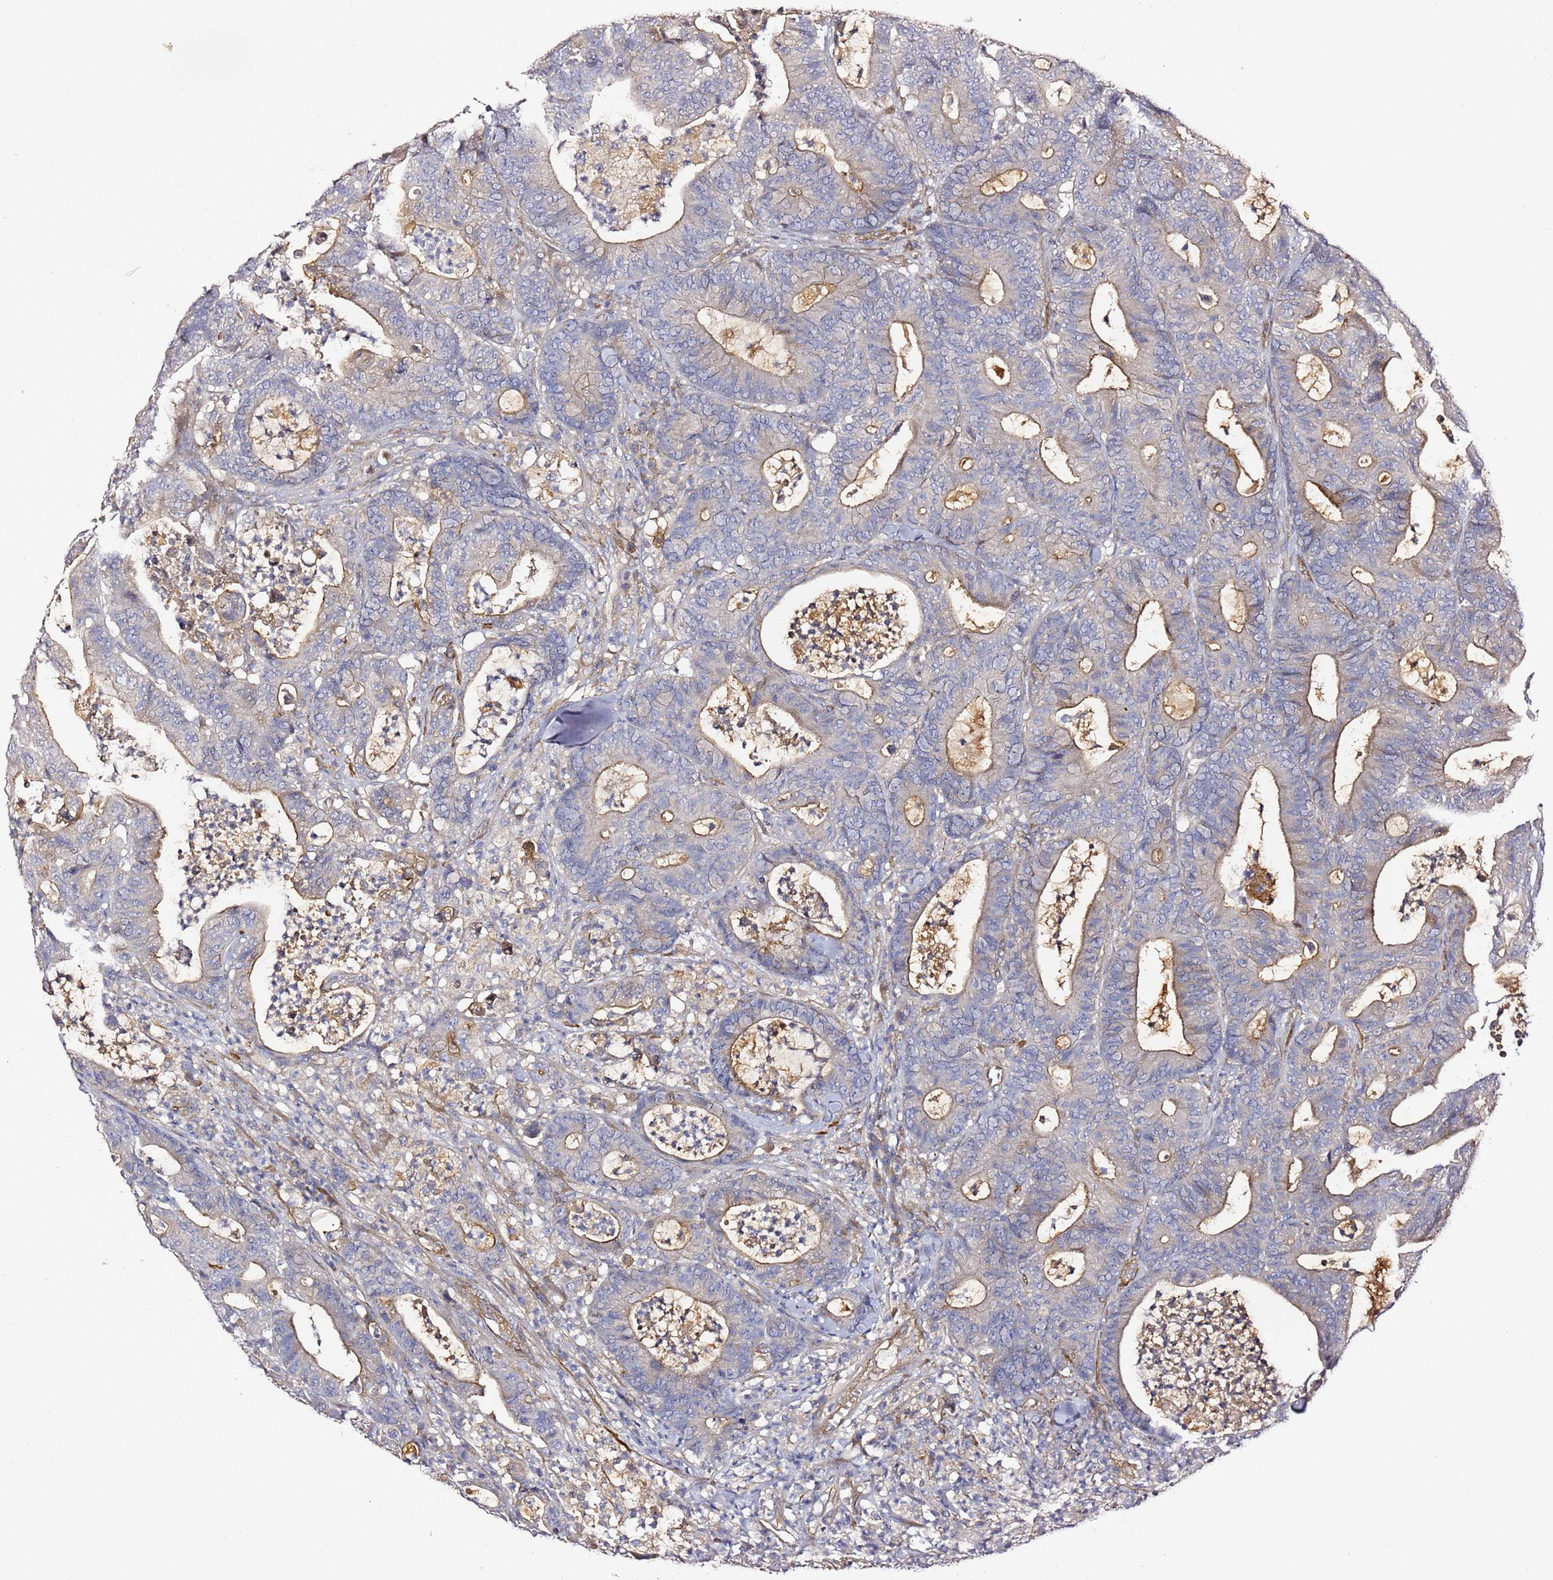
{"staining": {"intensity": "weak", "quantity": "25%-75%", "location": "cytoplasmic/membranous"}, "tissue": "colorectal cancer", "cell_type": "Tumor cells", "image_type": "cancer", "snomed": [{"axis": "morphology", "description": "Adenocarcinoma, NOS"}, {"axis": "topography", "description": "Colon"}], "caption": "Colorectal cancer stained with DAB IHC demonstrates low levels of weak cytoplasmic/membranous positivity in about 25%-75% of tumor cells.", "gene": "EPS8L1", "patient": {"sex": "female", "age": 84}}